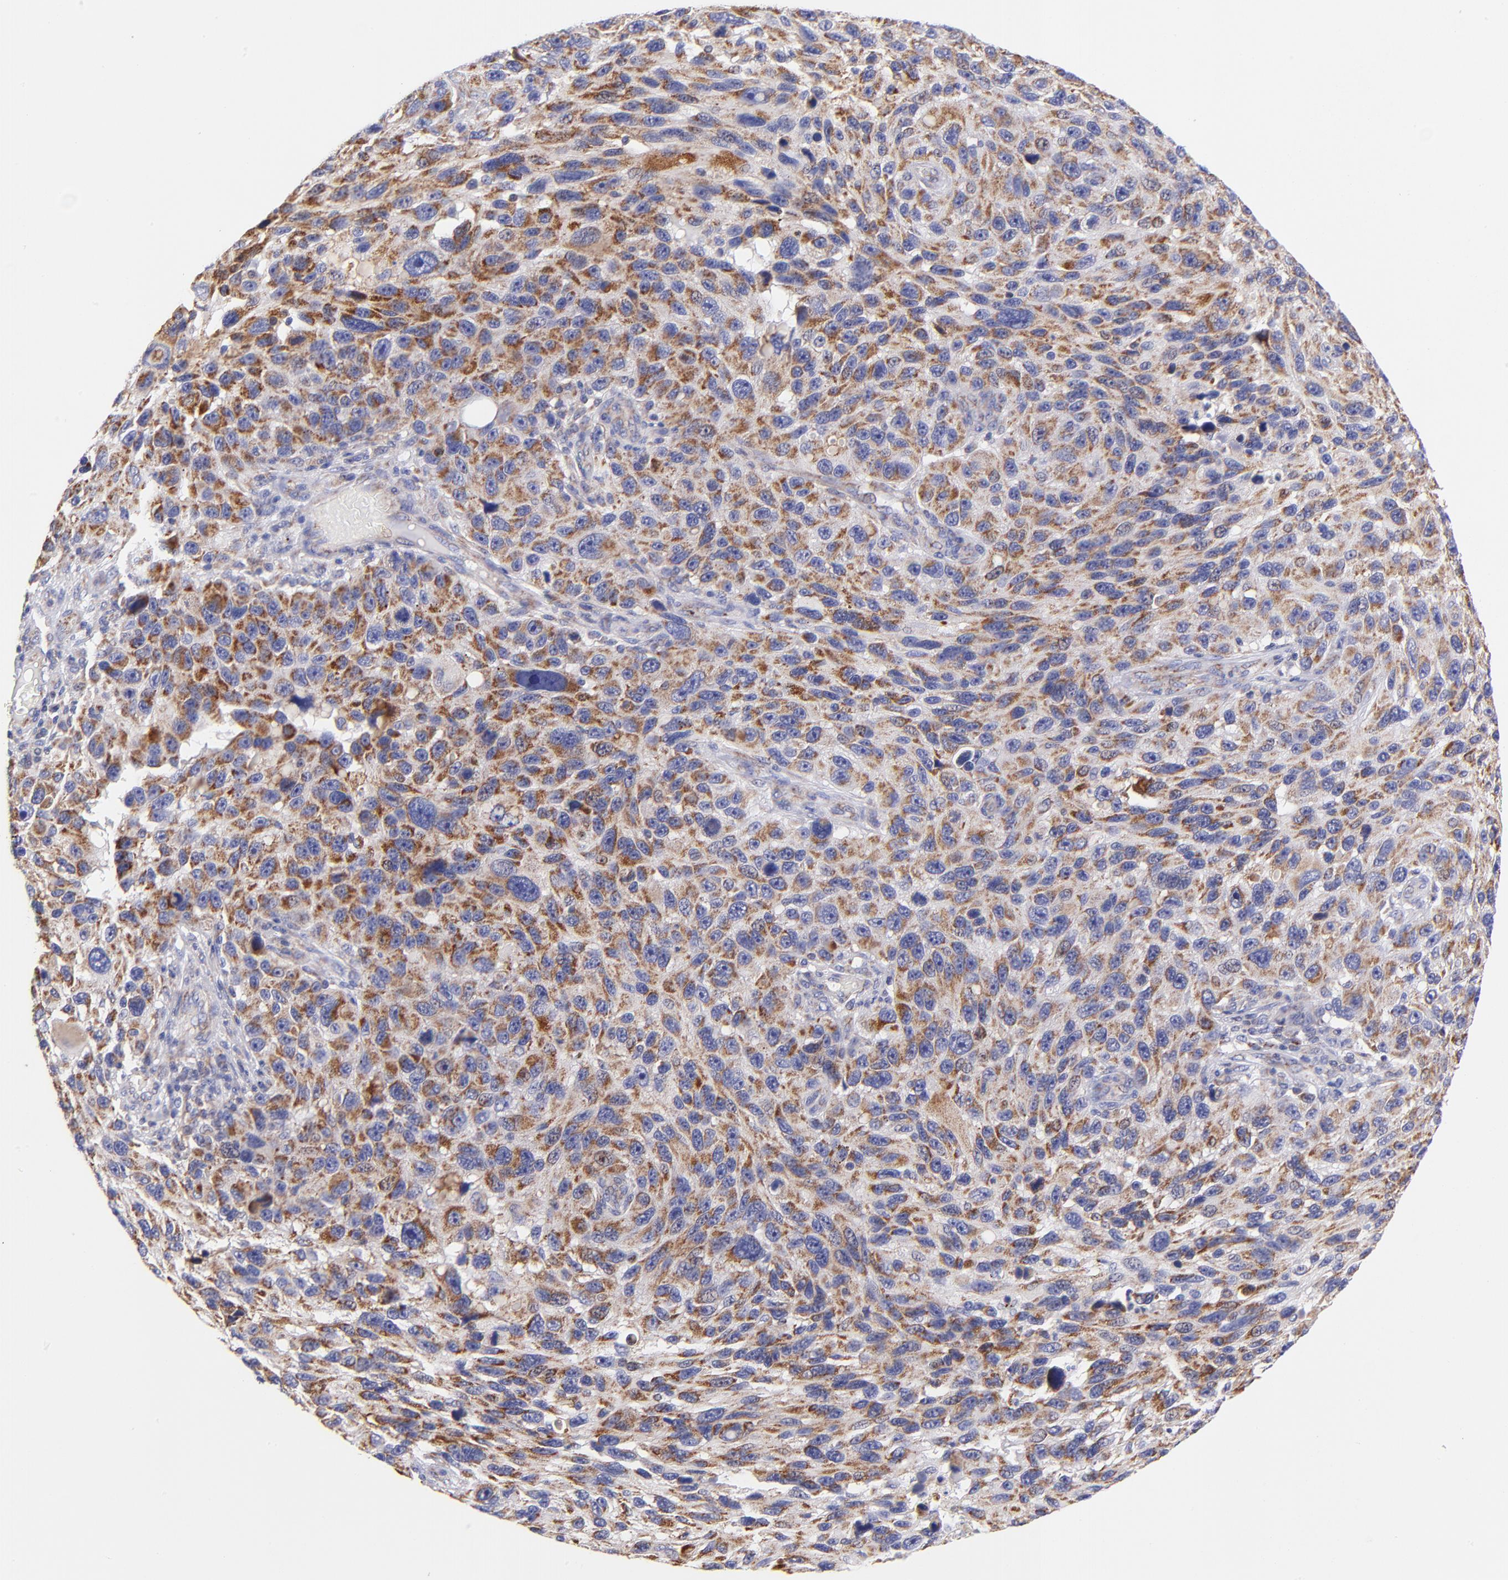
{"staining": {"intensity": "moderate", "quantity": "25%-75%", "location": "cytoplasmic/membranous"}, "tissue": "melanoma", "cell_type": "Tumor cells", "image_type": "cancer", "snomed": [{"axis": "morphology", "description": "Malignant melanoma, NOS"}, {"axis": "topography", "description": "Skin"}], "caption": "Moderate cytoplasmic/membranous positivity for a protein is seen in approximately 25%-75% of tumor cells of melanoma using immunohistochemistry.", "gene": "NDUFB7", "patient": {"sex": "male", "age": 53}}